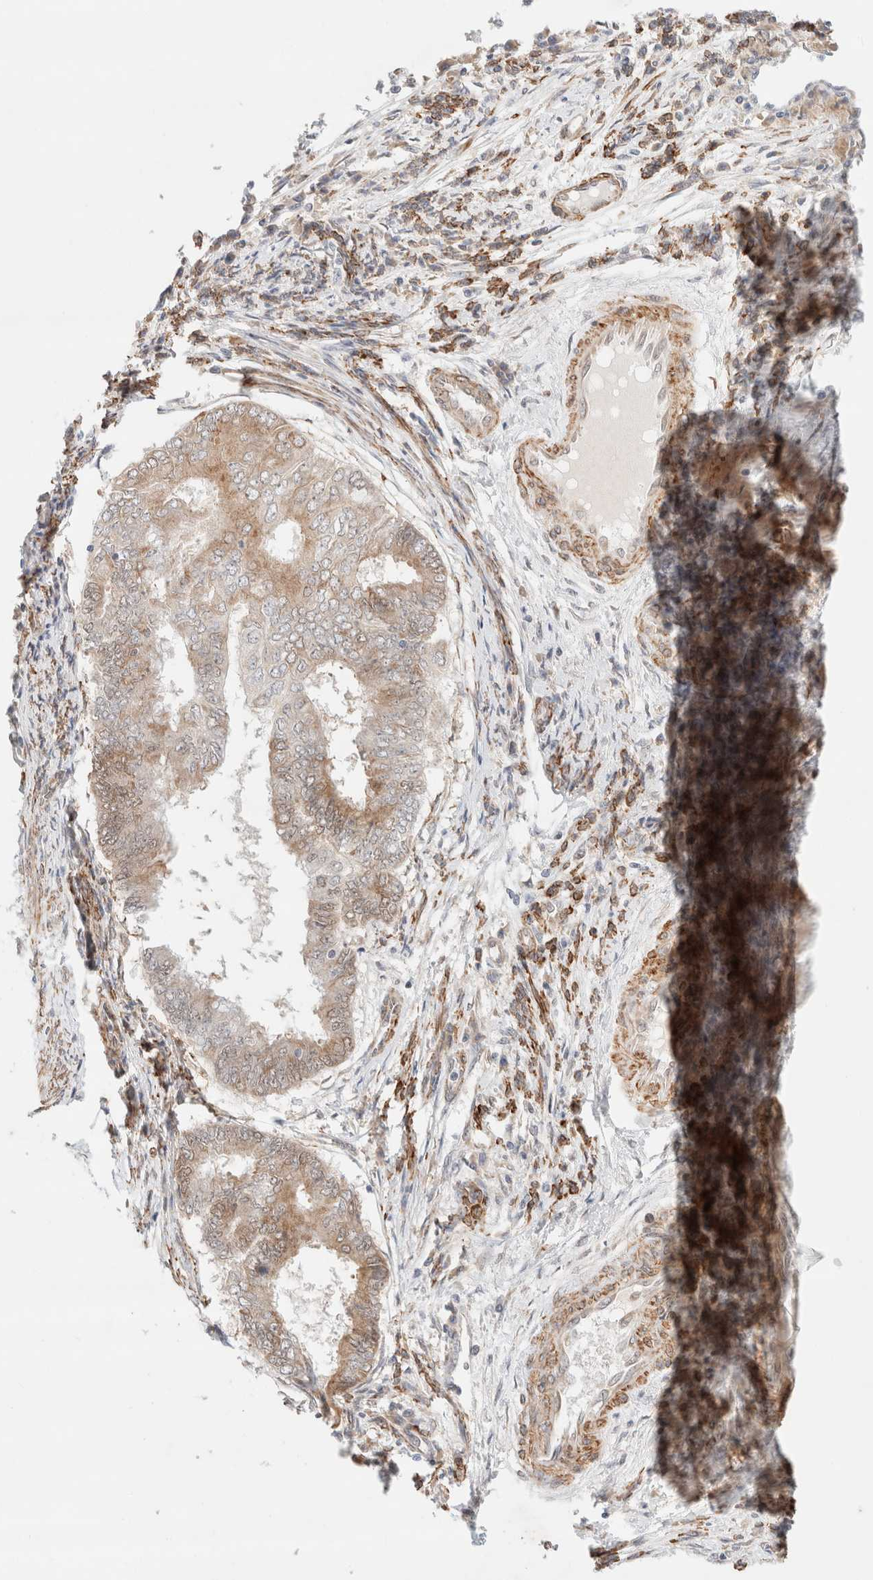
{"staining": {"intensity": "moderate", "quantity": ">75%", "location": "cytoplasmic/membranous"}, "tissue": "endometrial cancer", "cell_type": "Tumor cells", "image_type": "cancer", "snomed": [{"axis": "morphology", "description": "Polyp, NOS"}, {"axis": "morphology", "description": "Adenocarcinoma, NOS"}, {"axis": "morphology", "description": "Adenoma, NOS"}, {"axis": "topography", "description": "Endometrium"}], "caption": "Endometrial cancer stained for a protein (brown) exhibits moderate cytoplasmic/membranous positive staining in approximately >75% of tumor cells.", "gene": "RRP15", "patient": {"sex": "female", "age": 79}}